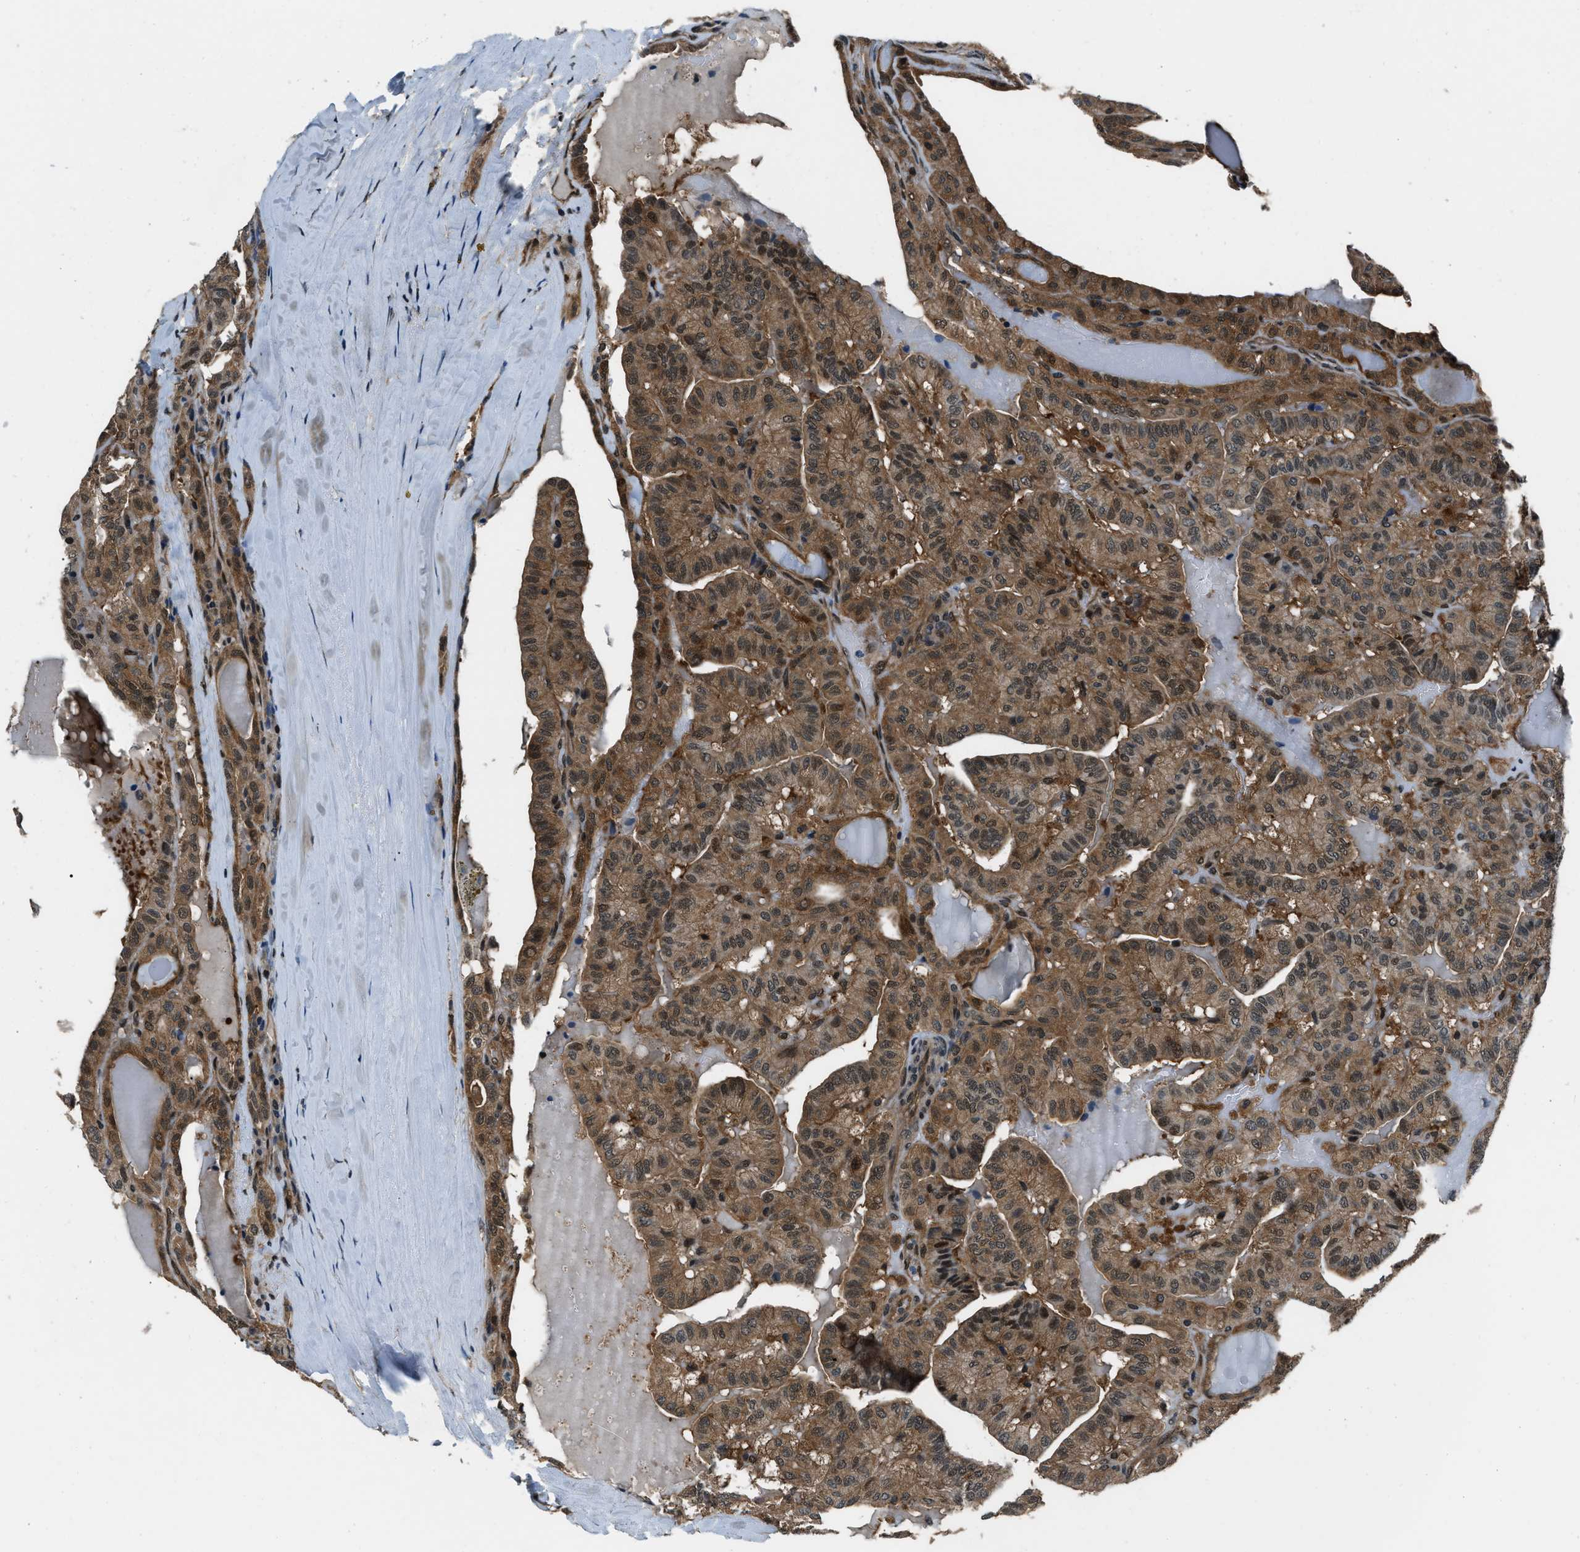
{"staining": {"intensity": "moderate", "quantity": ">75%", "location": "cytoplasmic/membranous,nuclear"}, "tissue": "head and neck cancer", "cell_type": "Tumor cells", "image_type": "cancer", "snomed": [{"axis": "morphology", "description": "Squamous cell carcinoma, NOS"}, {"axis": "topography", "description": "Oral tissue"}, {"axis": "topography", "description": "Head-Neck"}], "caption": "DAB immunohistochemical staining of head and neck cancer (squamous cell carcinoma) shows moderate cytoplasmic/membranous and nuclear protein staining in about >75% of tumor cells.", "gene": "NUDCD3", "patient": {"sex": "female", "age": 50}}